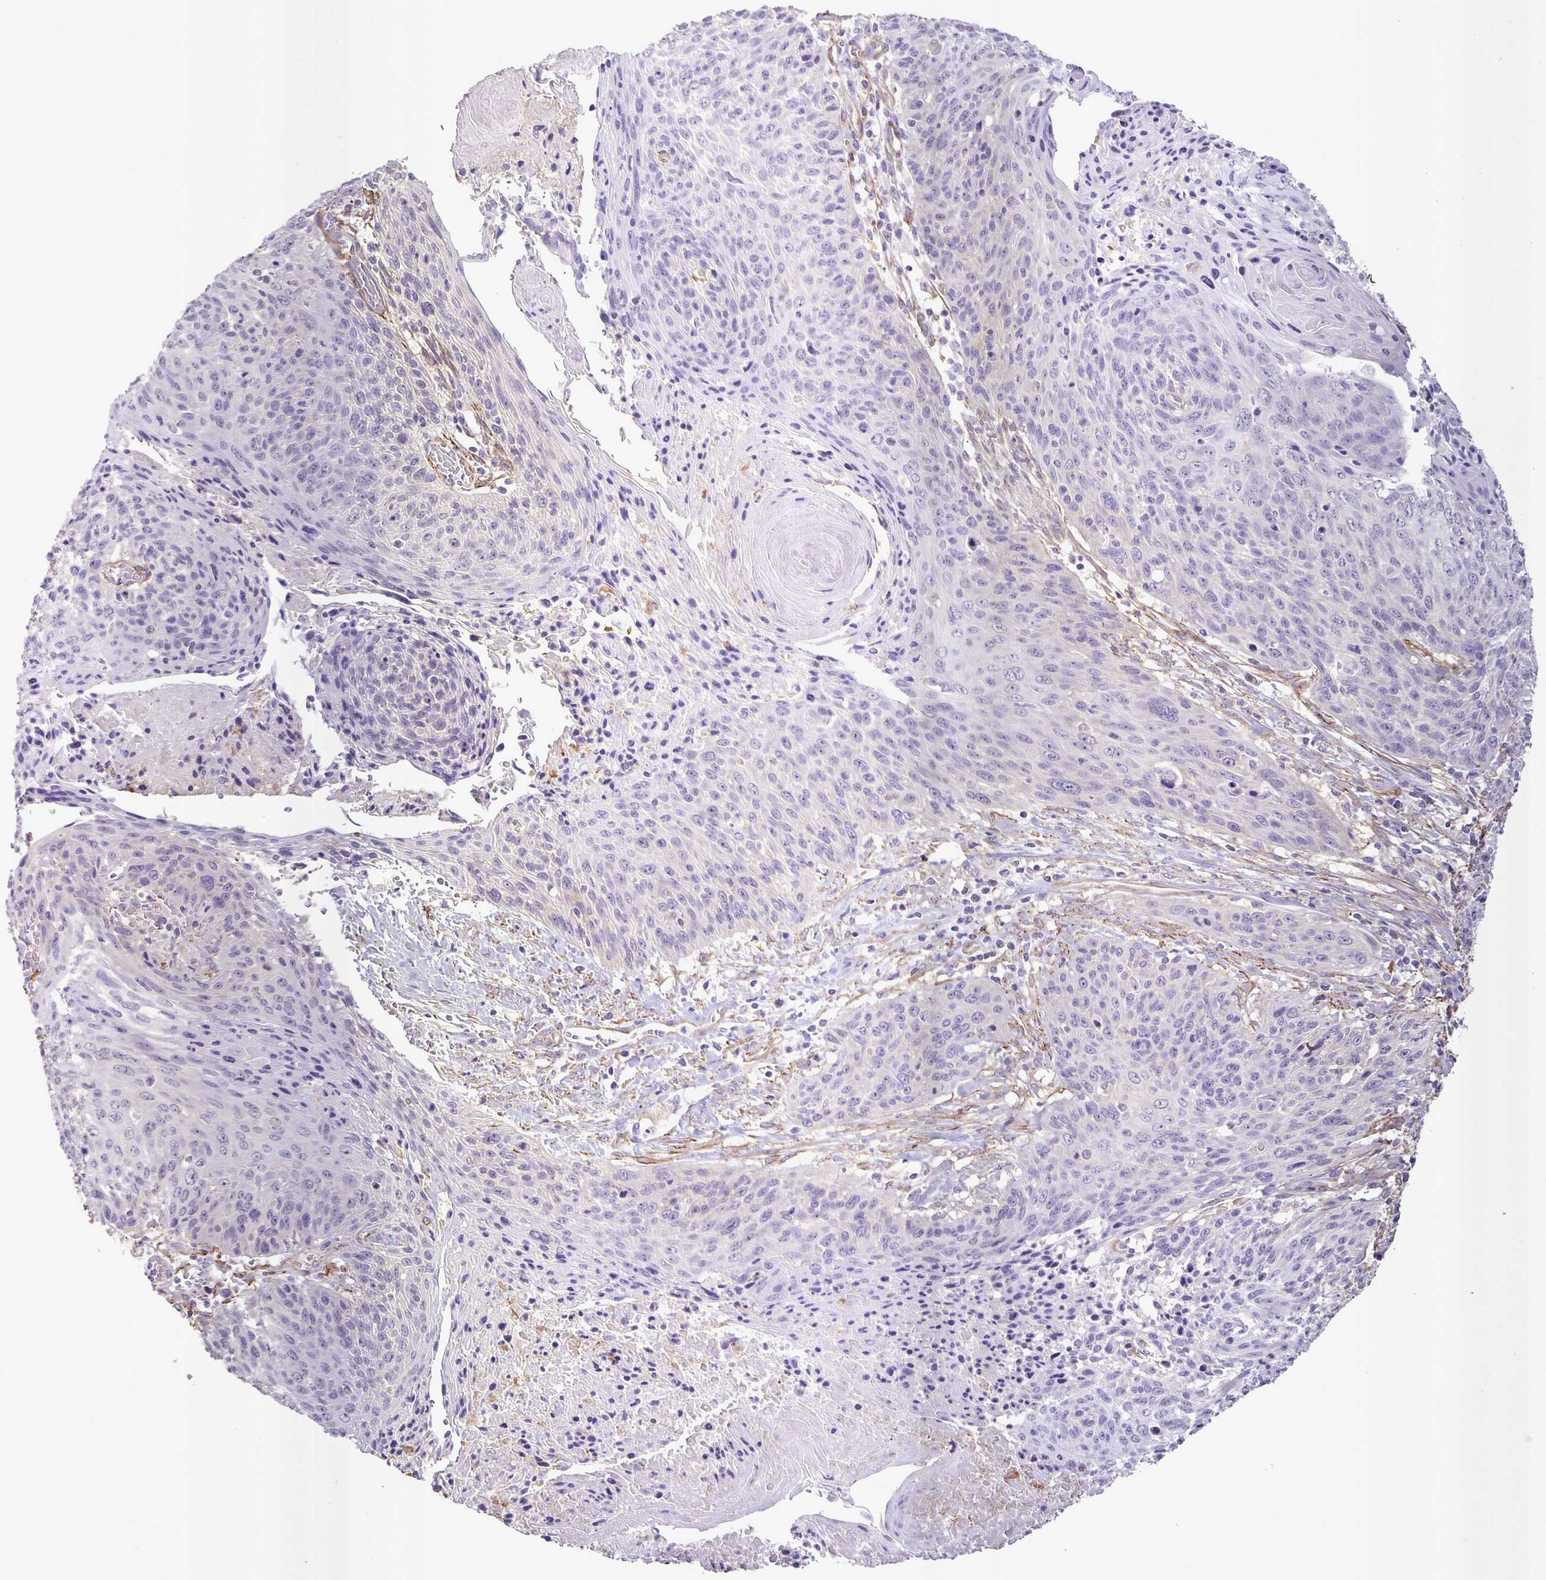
{"staining": {"intensity": "negative", "quantity": "none", "location": "none"}, "tissue": "cervical cancer", "cell_type": "Tumor cells", "image_type": "cancer", "snomed": [{"axis": "morphology", "description": "Squamous cell carcinoma, NOS"}, {"axis": "topography", "description": "Cervix"}], "caption": "Tumor cells are negative for brown protein staining in cervical cancer (squamous cell carcinoma).", "gene": "SRCIN1", "patient": {"sex": "female", "age": 45}}